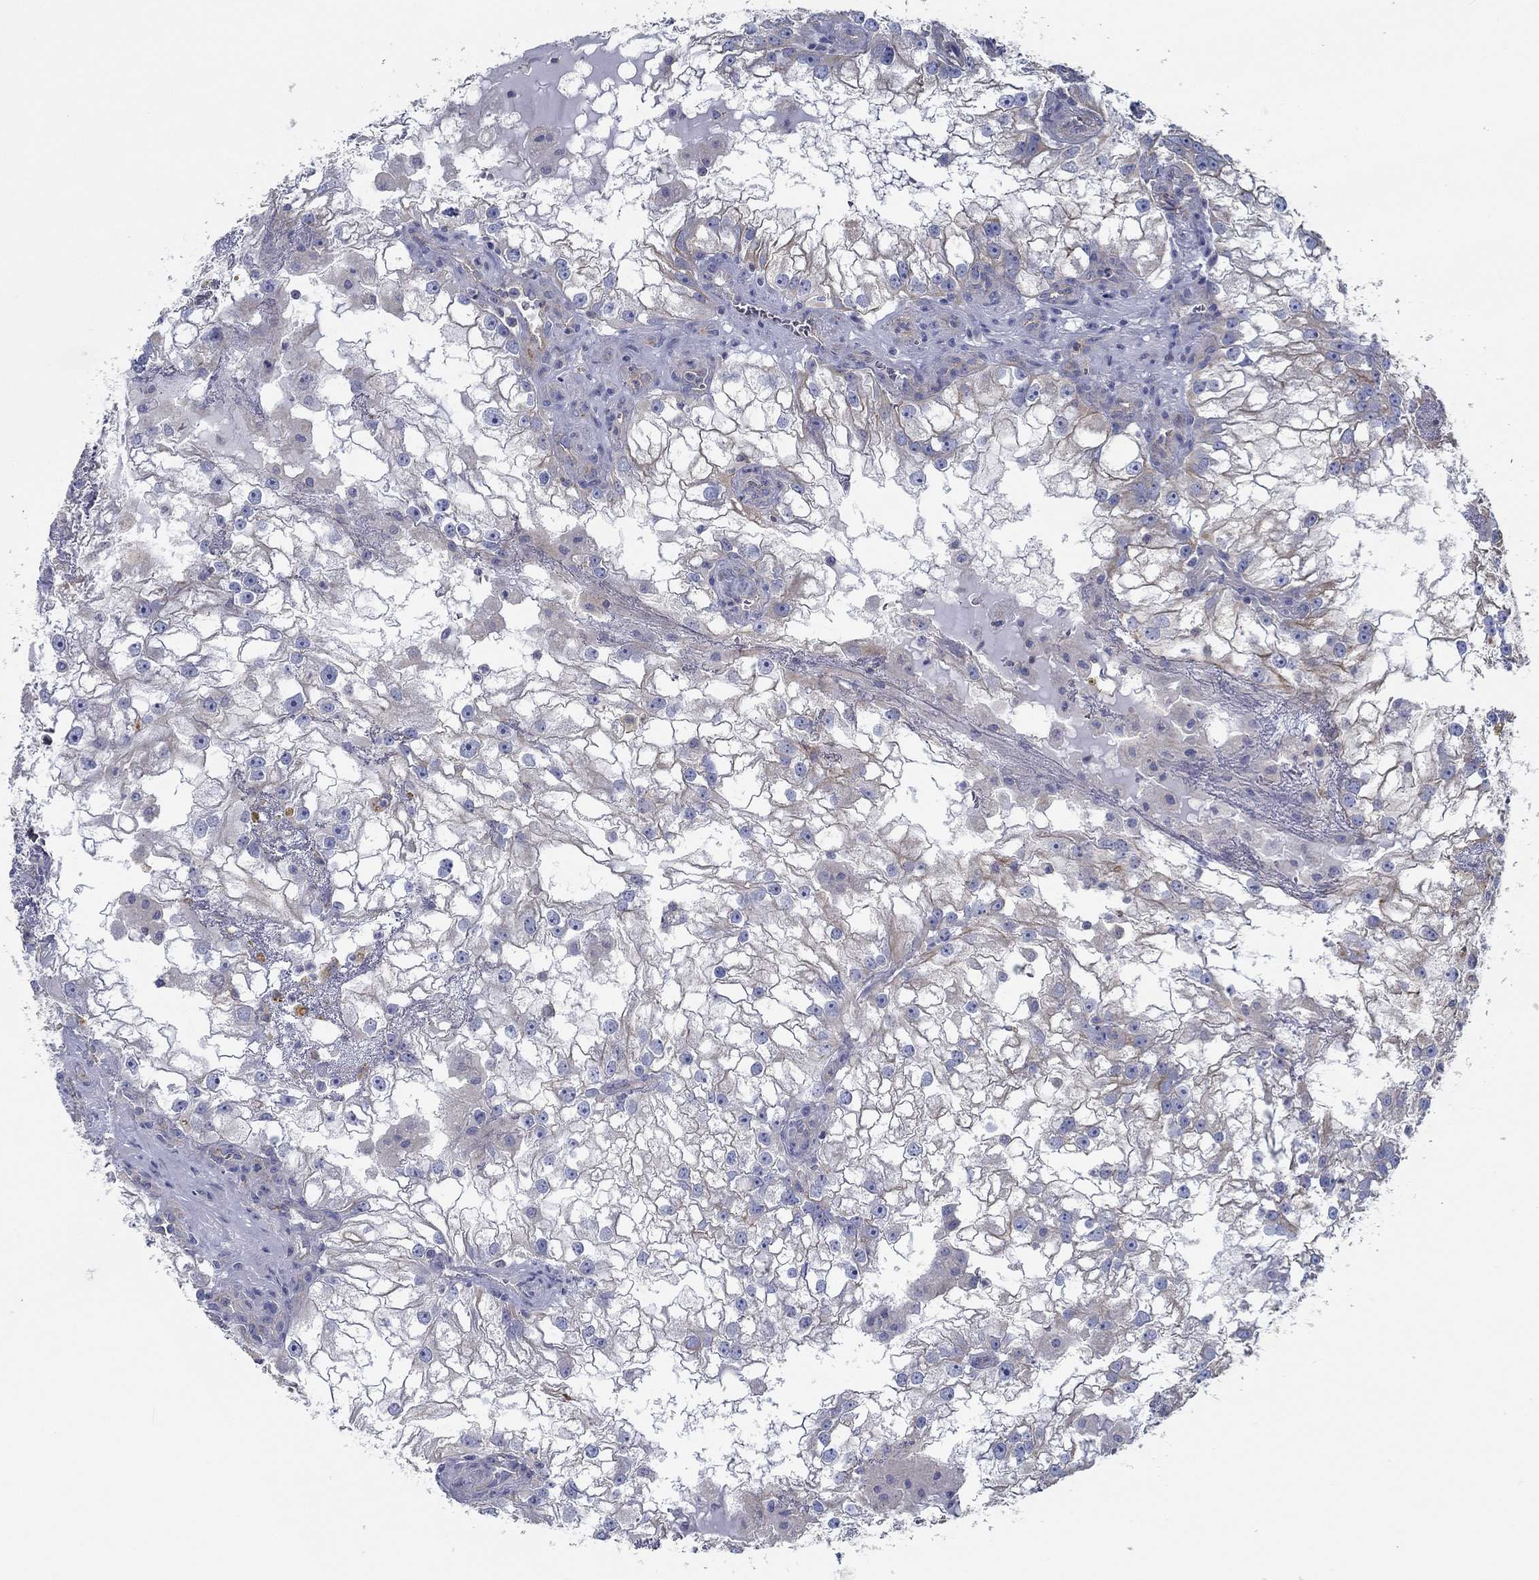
{"staining": {"intensity": "negative", "quantity": "none", "location": "none"}, "tissue": "renal cancer", "cell_type": "Tumor cells", "image_type": "cancer", "snomed": [{"axis": "morphology", "description": "Adenocarcinoma, NOS"}, {"axis": "topography", "description": "Kidney"}], "caption": "This histopathology image is of renal adenocarcinoma stained with immunohistochemistry to label a protein in brown with the nuclei are counter-stained blue. There is no expression in tumor cells. (Brightfield microscopy of DAB immunohistochemistry at high magnification).", "gene": "BBOF1", "patient": {"sex": "male", "age": 59}}